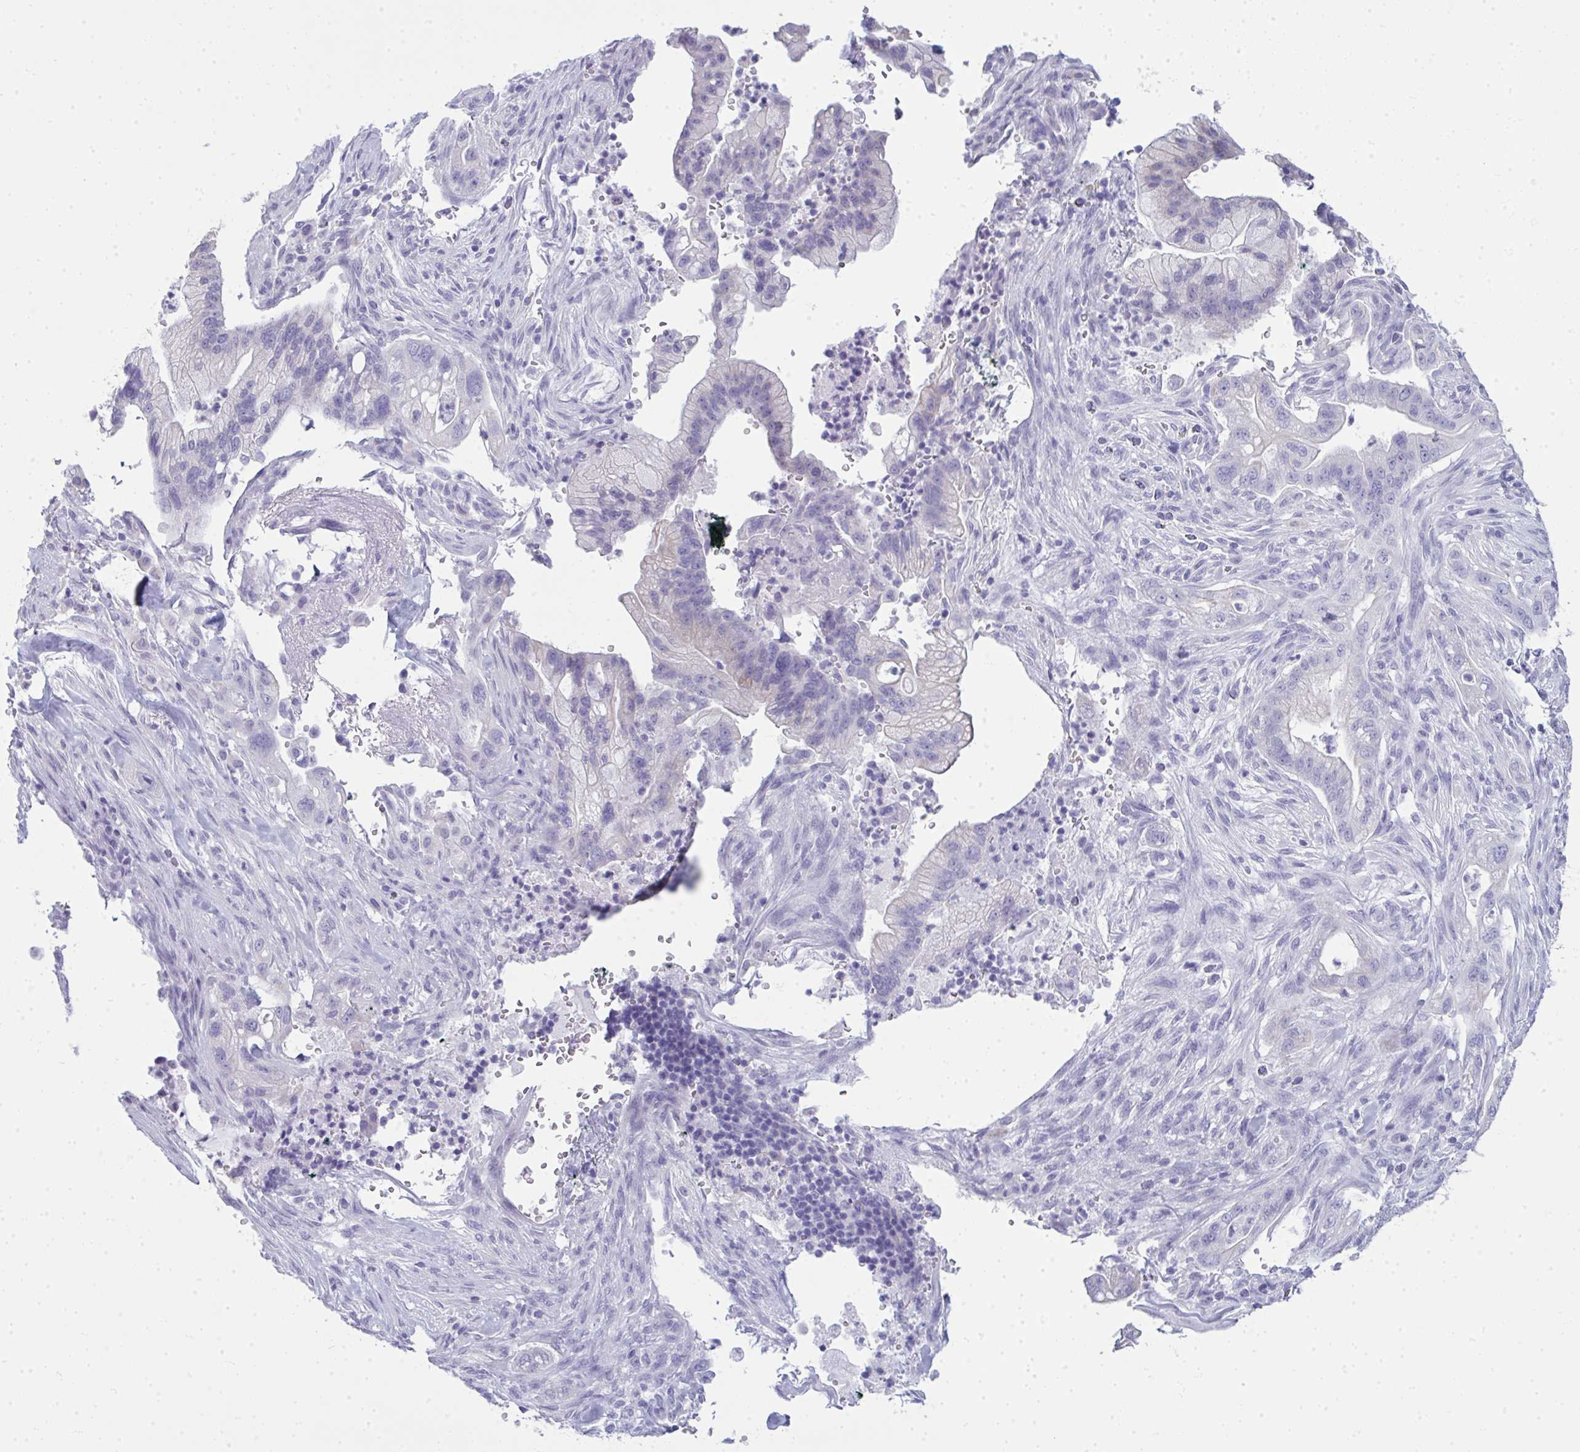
{"staining": {"intensity": "negative", "quantity": "none", "location": "none"}, "tissue": "pancreatic cancer", "cell_type": "Tumor cells", "image_type": "cancer", "snomed": [{"axis": "morphology", "description": "Adenocarcinoma, NOS"}, {"axis": "topography", "description": "Pancreas"}], "caption": "A micrograph of adenocarcinoma (pancreatic) stained for a protein shows no brown staining in tumor cells.", "gene": "QDPR", "patient": {"sex": "male", "age": 44}}